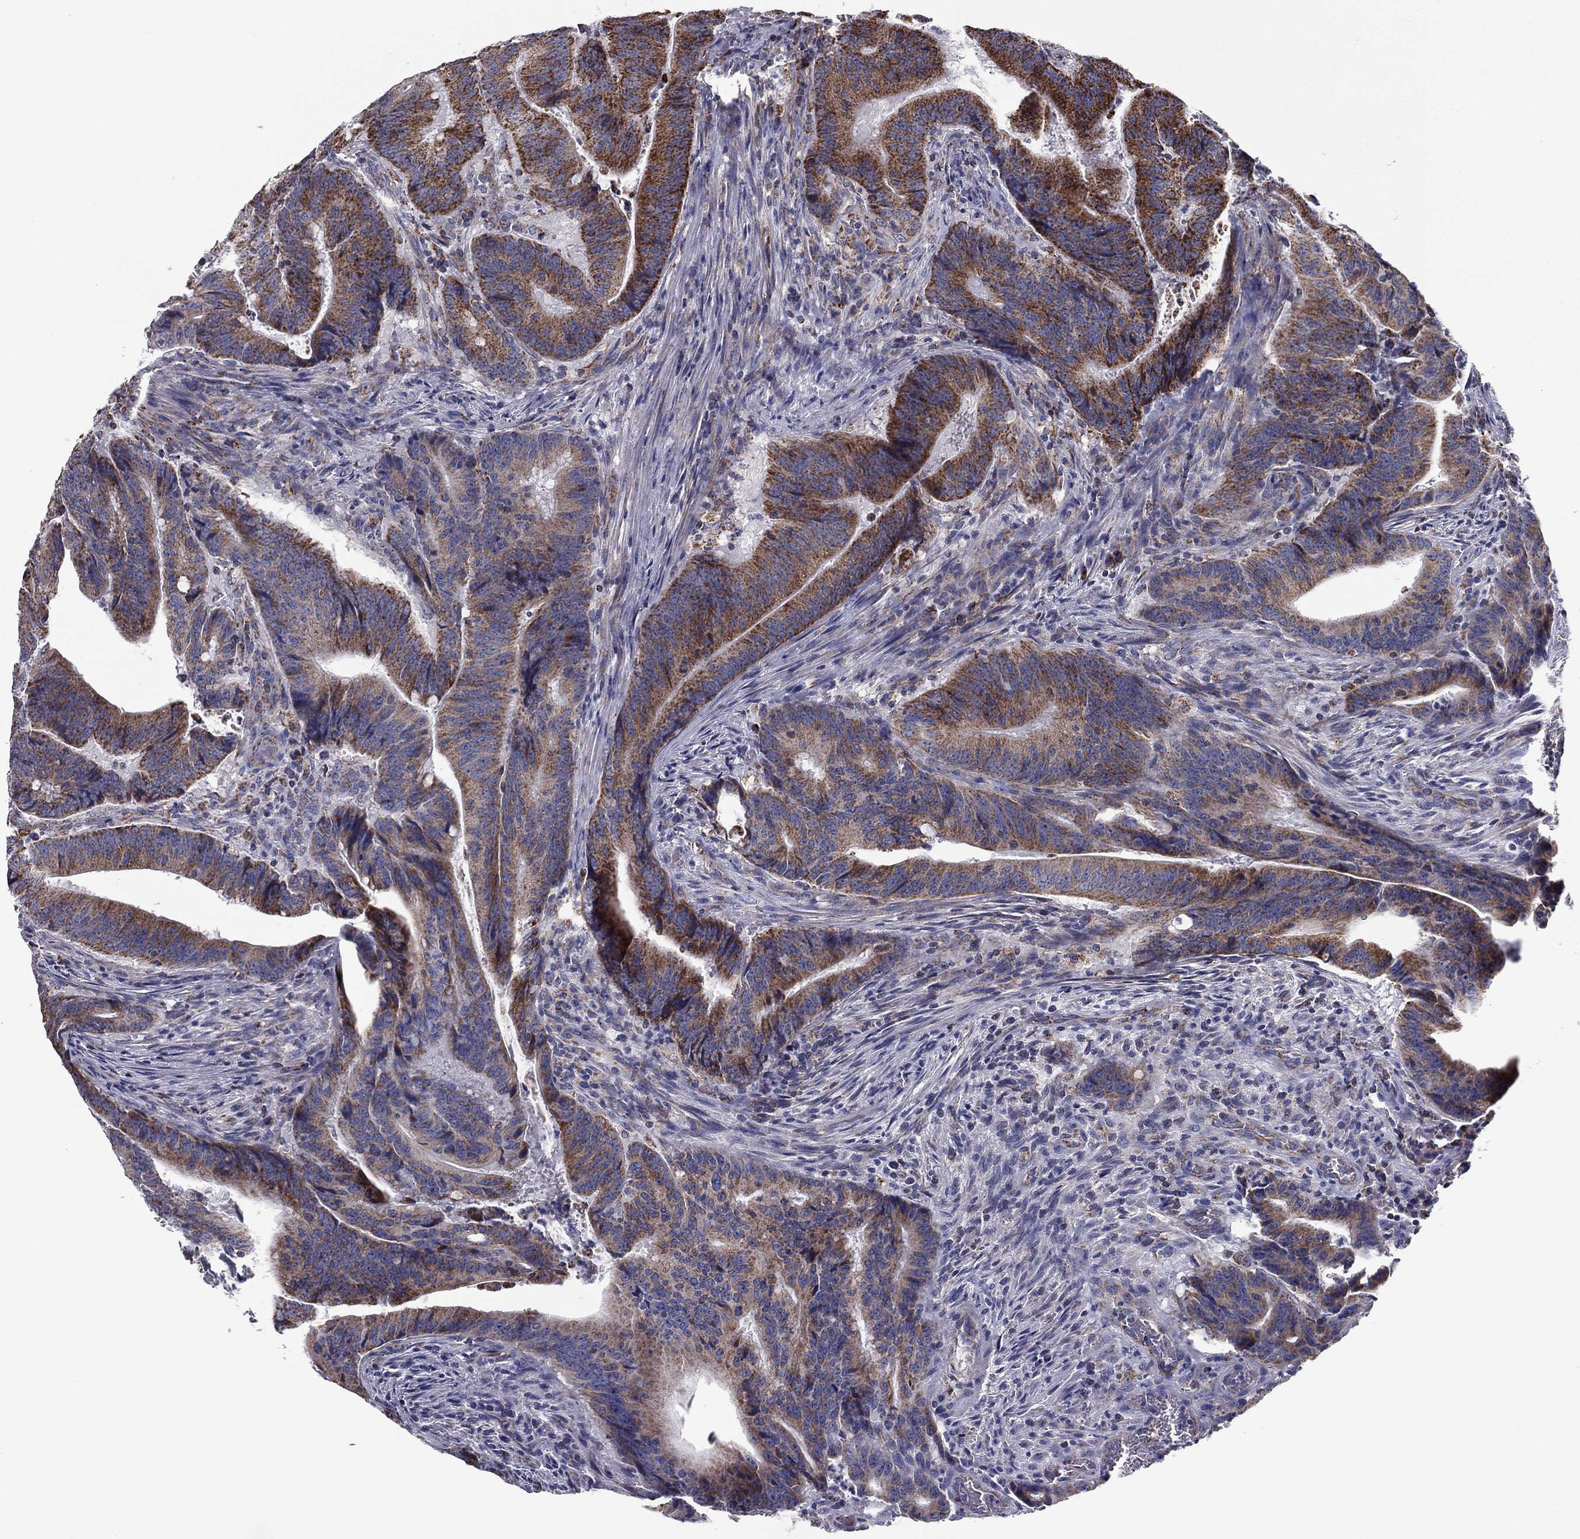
{"staining": {"intensity": "strong", "quantity": "25%-75%", "location": "cytoplasmic/membranous"}, "tissue": "colorectal cancer", "cell_type": "Tumor cells", "image_type": "cancer", "snomed": [{"axis": "morphology", "description": "Adenocarcinoma, NOS"}, {"axis": "topography", "description": "Colon"}], "caption": "IHC histopathology image of human colorectal adenocarcinoma stained for a protein (brown), which displays high levels of strong cytoplasmic/membranous positivity in approximately 25%-75% of tumor cells.", "gene": "NDUFV1", "patient": {"sex": "female", "age": 87}}